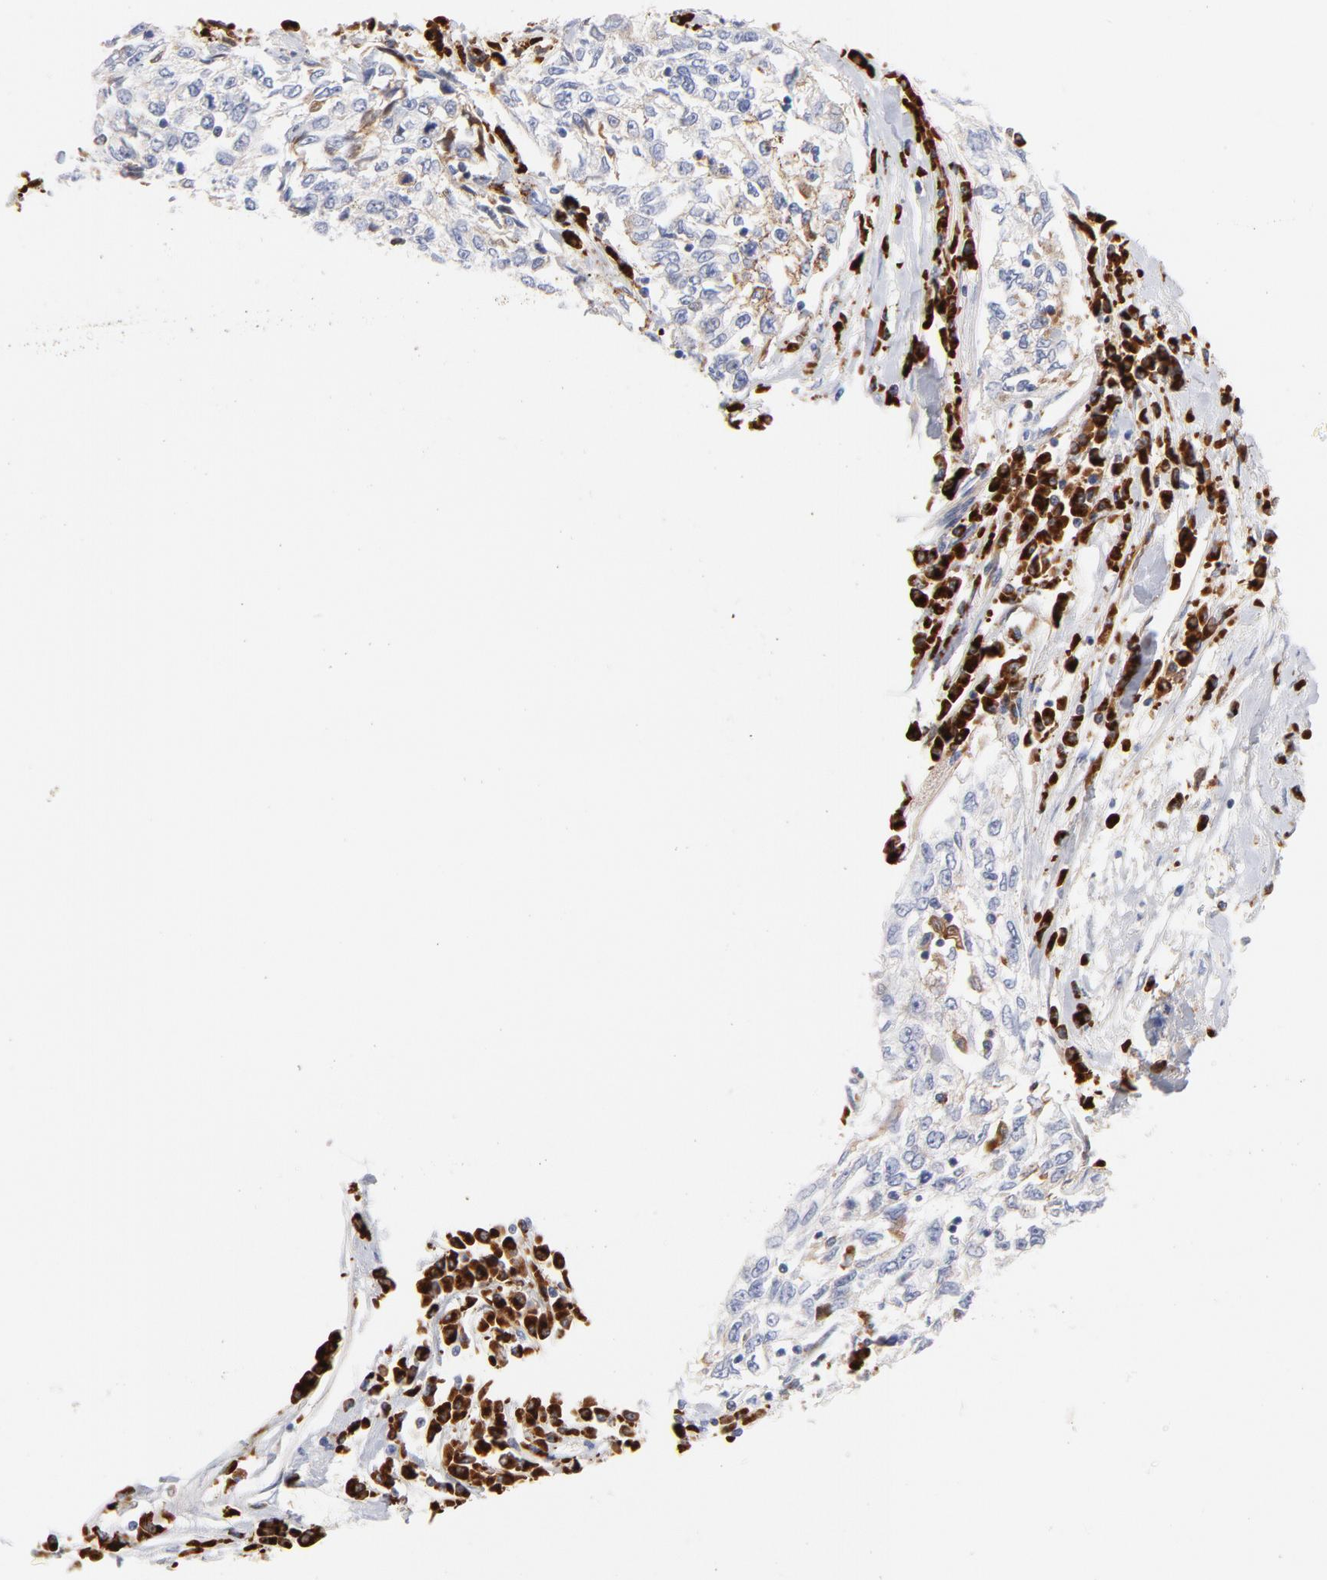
{"staining": {"intensity": "negative", "quantity": "none", "location": "none"}, "tissue": "cervical cancer", "cell_type": "Tumor cells", "image_type": "cancer", "snomed": [{"axis": "morphology", "description": "Normal tissue, NOS"}, {"axis": "morphology", "description": "Squamous cell carcinoma, NOS"}, {"axis": "topography", "description": "Cervix"}], "caption": "IHC image of human cervical cancer stained for a protein (brown), which shows no staining in tumor cells. Brightfield microscopy of immunohistochemistry (IHC) stained with DAB (3,3'-diaminobenzidine) (brown) and hematoxylin (blue), captured at high magnification.", "gene": "PLAT", "patient": {"sex": "female", "age": 45}}